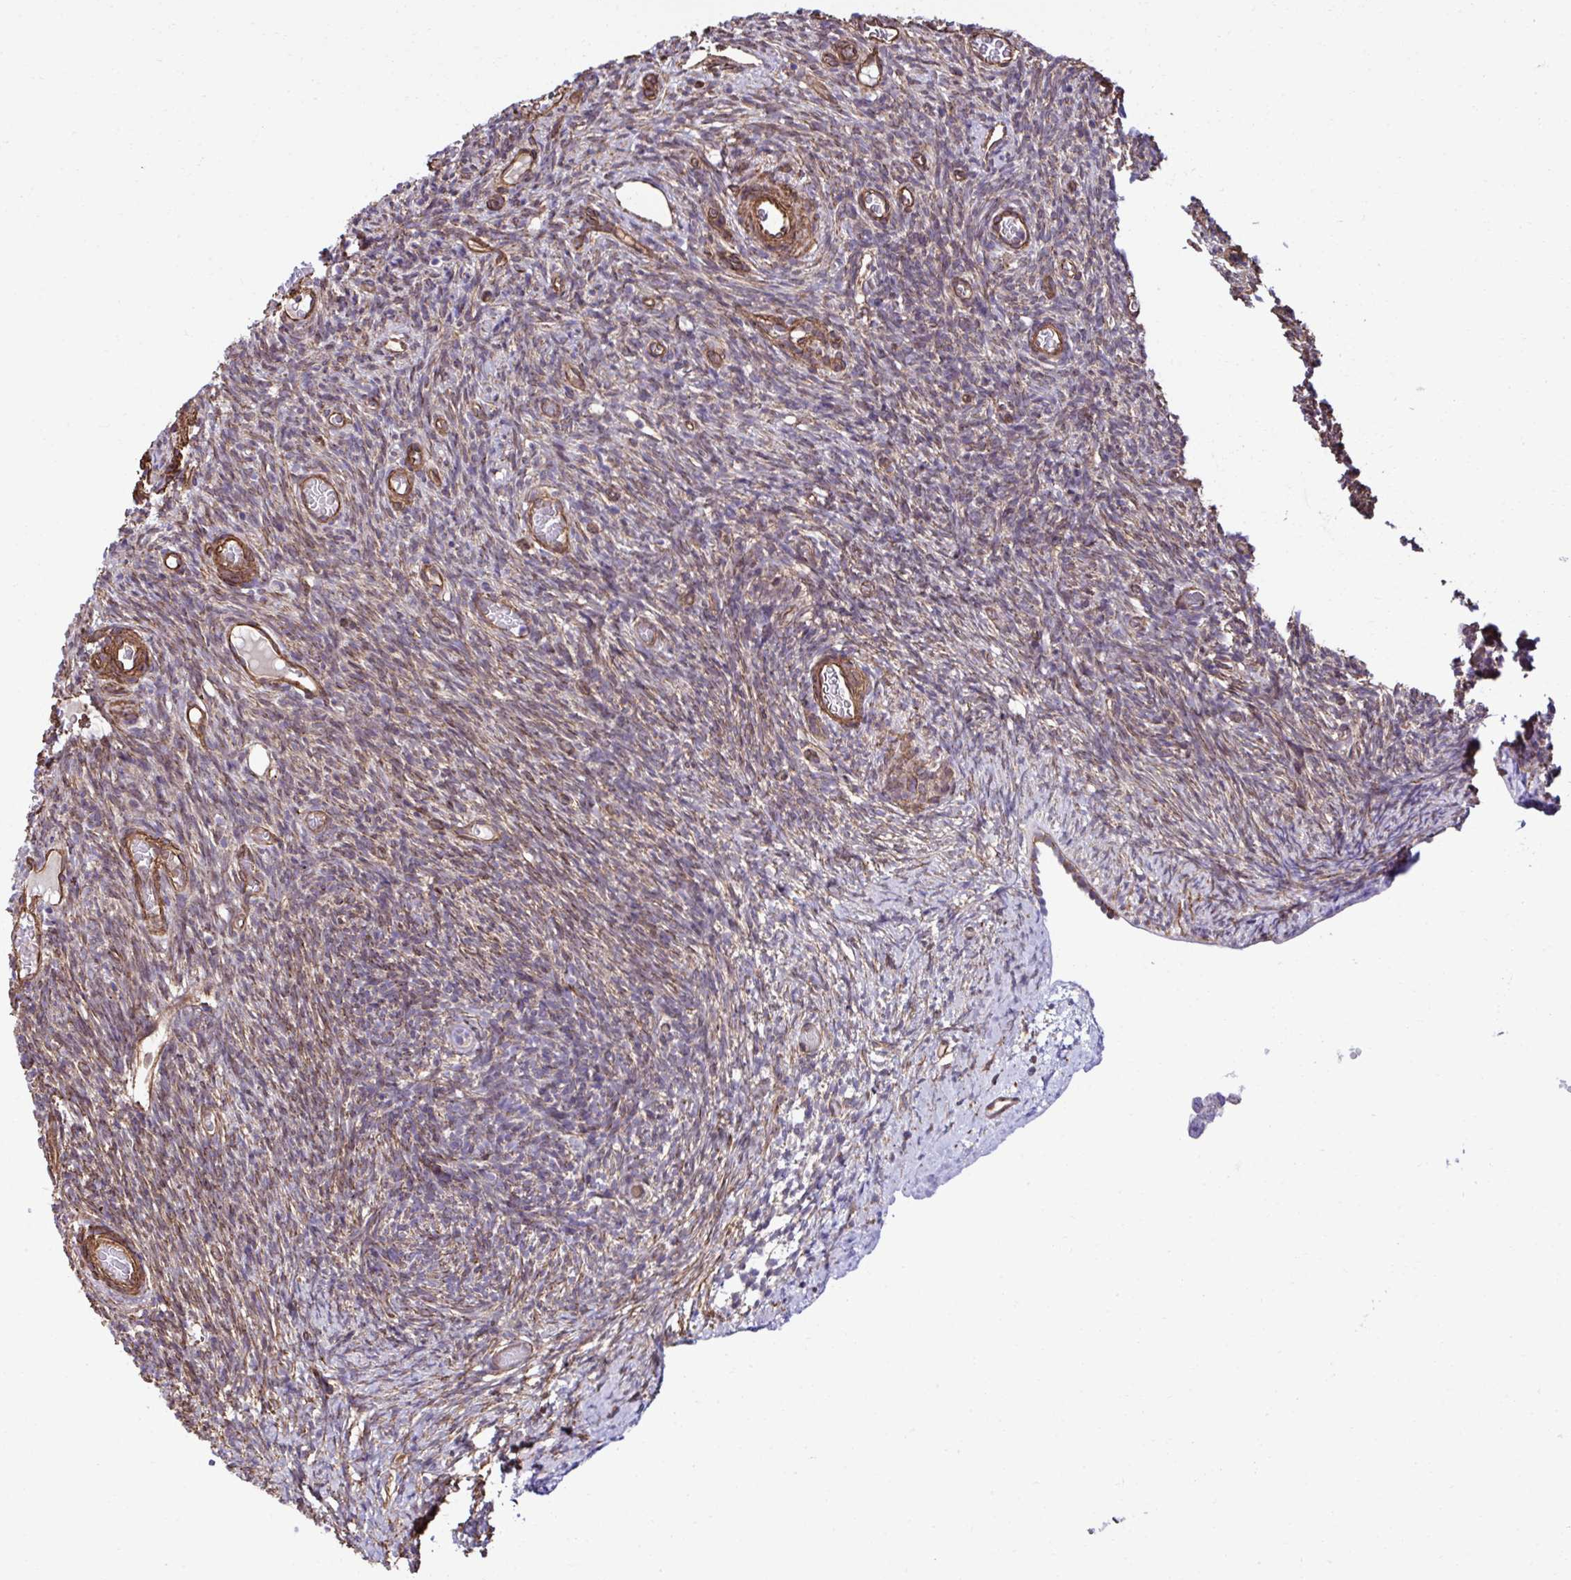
{"staining": {"intensity": "moderate", "quantity": ">75%", "location": "cytoplasmic/membranous"}, "tissue": "ovary", "cell_type": "Ovarian stroma cells", "image_type": "normal", "snomed": [{"axis": "morphology", "description": "Normal tissue, NOS"}, {"axis": "topography", "description": "Ovary"}], "caption": "Immunohistochemical staining of unremarkable human ovary exhibits moderate cytoplasmic/membranous protein staining in about >75% of ovarian stroma cells. (DAB (3,3'-diaminobenzidine) IHC, brown staining for protein, blue staining for nuclei).", "gene": "TRIM52", "patient": {"sex": "female", "age": 39}}